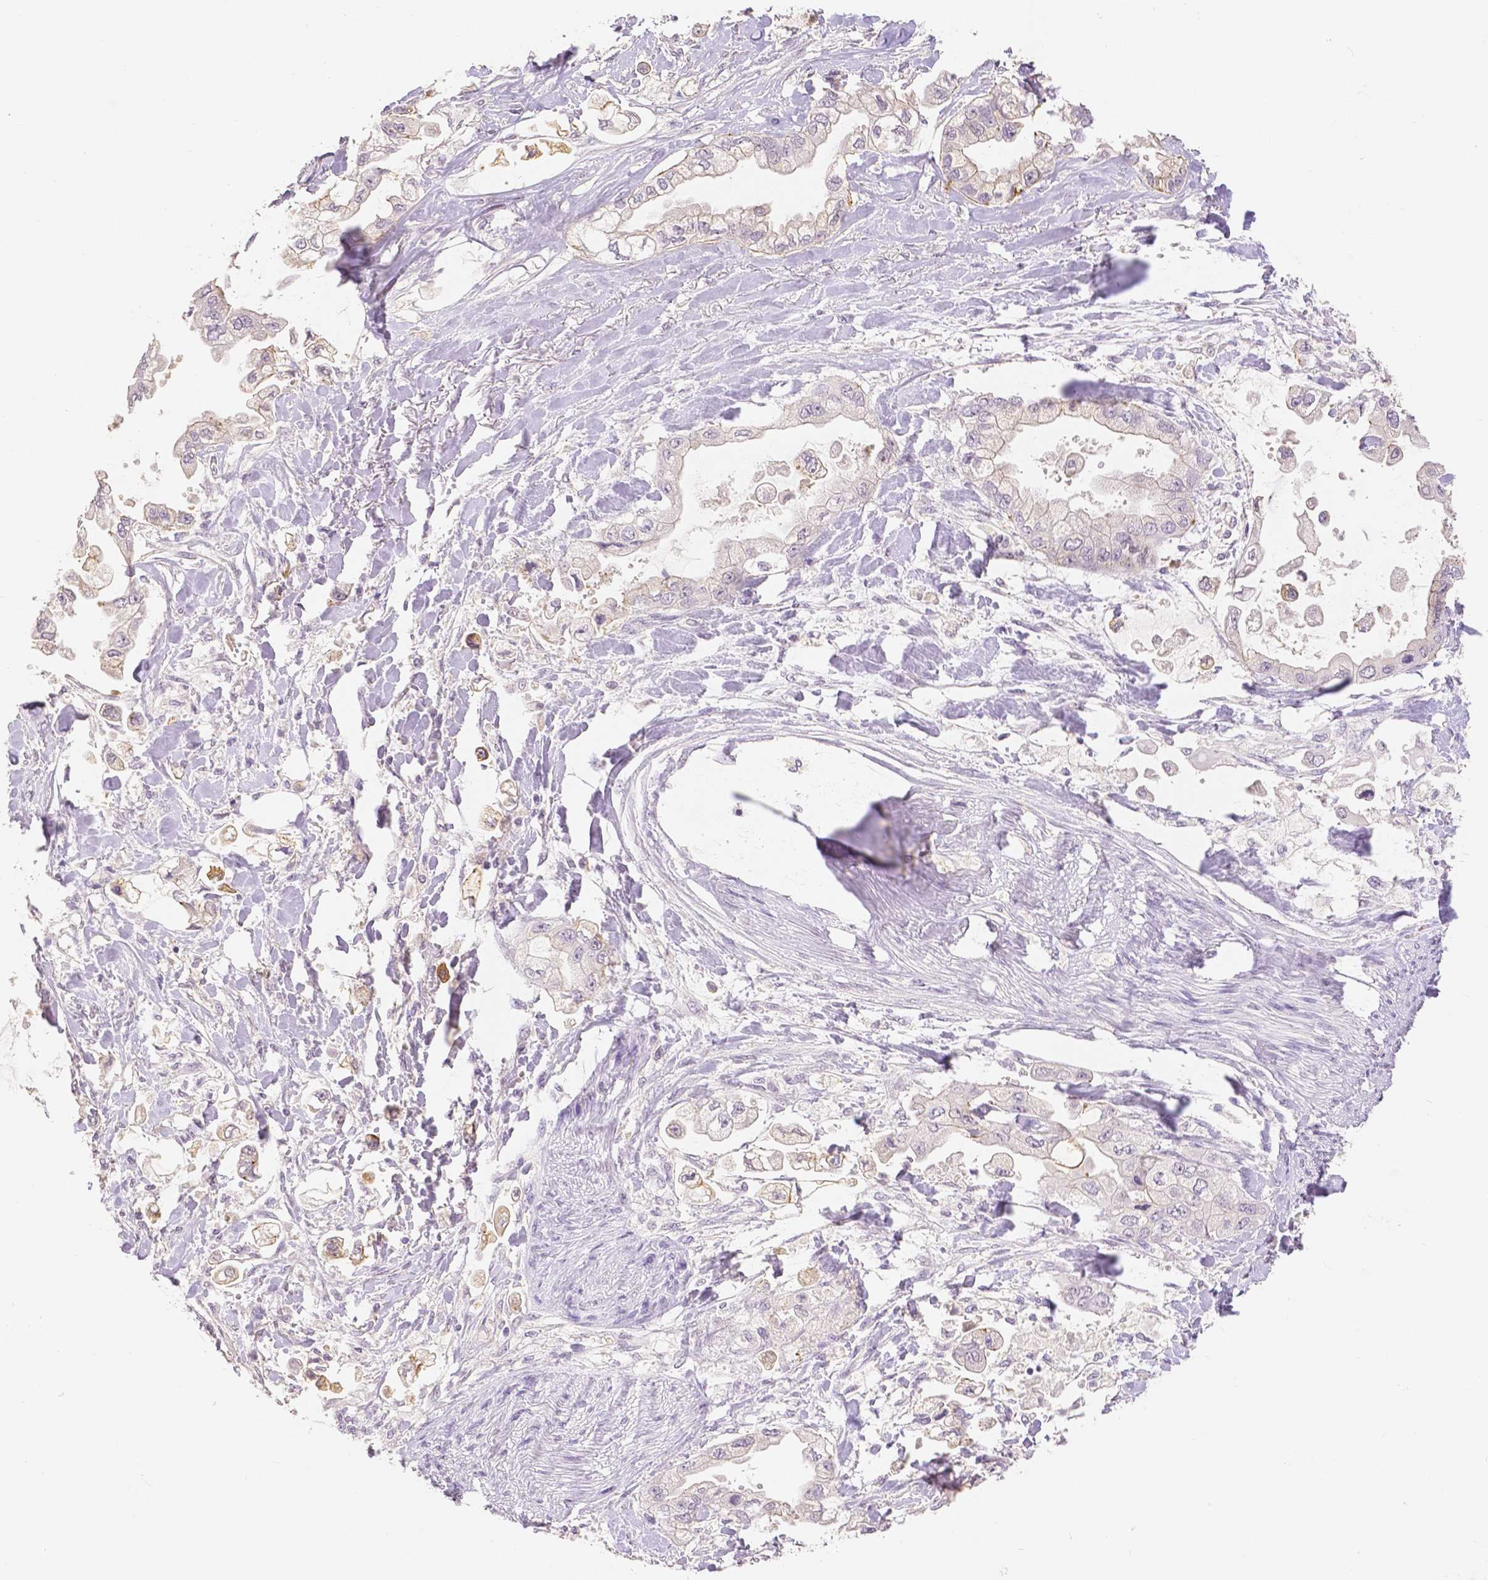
{"staining": {"intensity": "negative", "quantity": "none", "location": "none"}, "tissue": "stomach cancer", "cell_type": "Tumor cells", "image_type": "cancer", "snomed": [{"axis": "morphology", "description": "Adenocarcinoma, NOS"}, {"axis": "topography", "description": "Stomach"}], "caption": "DAB (3,3'-diaminobenzidine) immunohistochemical staining of stomach adenocarcinoma demonstrates no significant positivity in tumor cells. (Brightfield microscopy of DAB immunohistochemistry (IHC) at high magnification).", "gene": "OCLN", "patient": {"sex": "male", "age": 62}}